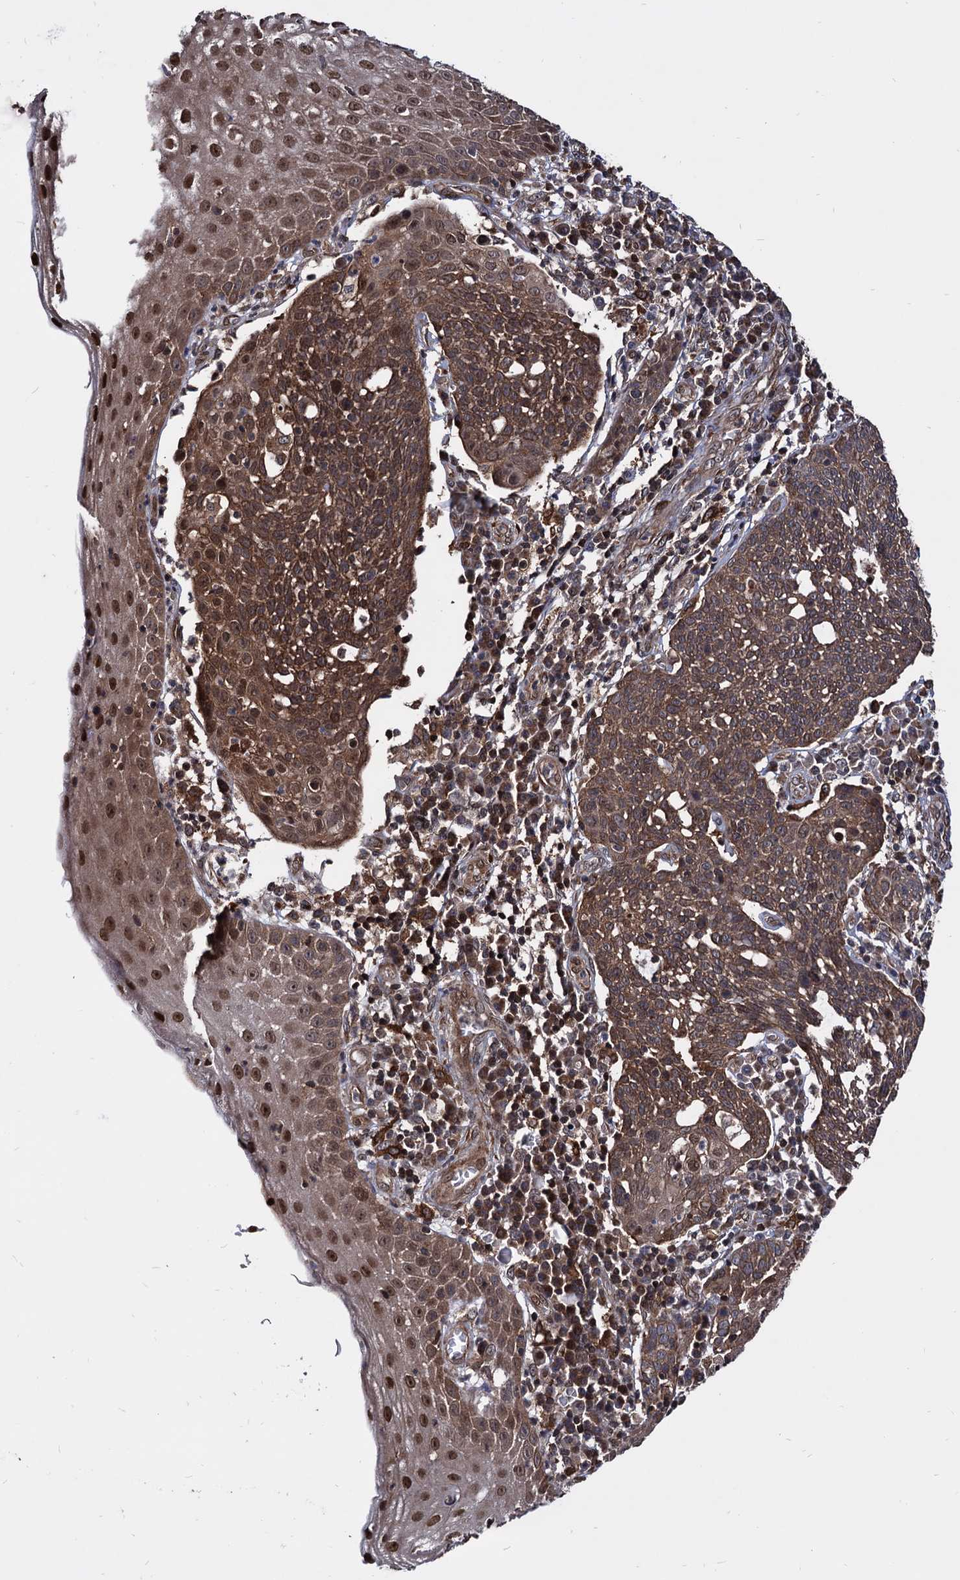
{"staining": {"intensity": "moderate", "quantity": ">75%", "location": "cytoplasmic/membranous"}, "tissue": "cervical cancer", "cell_type": "Tumor cells", "image_type": "cancer", "snomed": [{"axis": "morphology", "description": "Squamous cell carcinoma, NOS"}, {"axis": "topography", "description": "Cervix"}], "caption": "A photomicrograph of human cervical cancer (squamous cell carcinoma) stained for a protein reveals moderate cytoplasmic/membranous brown staining in tumor cells.", "gene": "ANKRD12", "patient": {"sex": "female", "age": 34}}